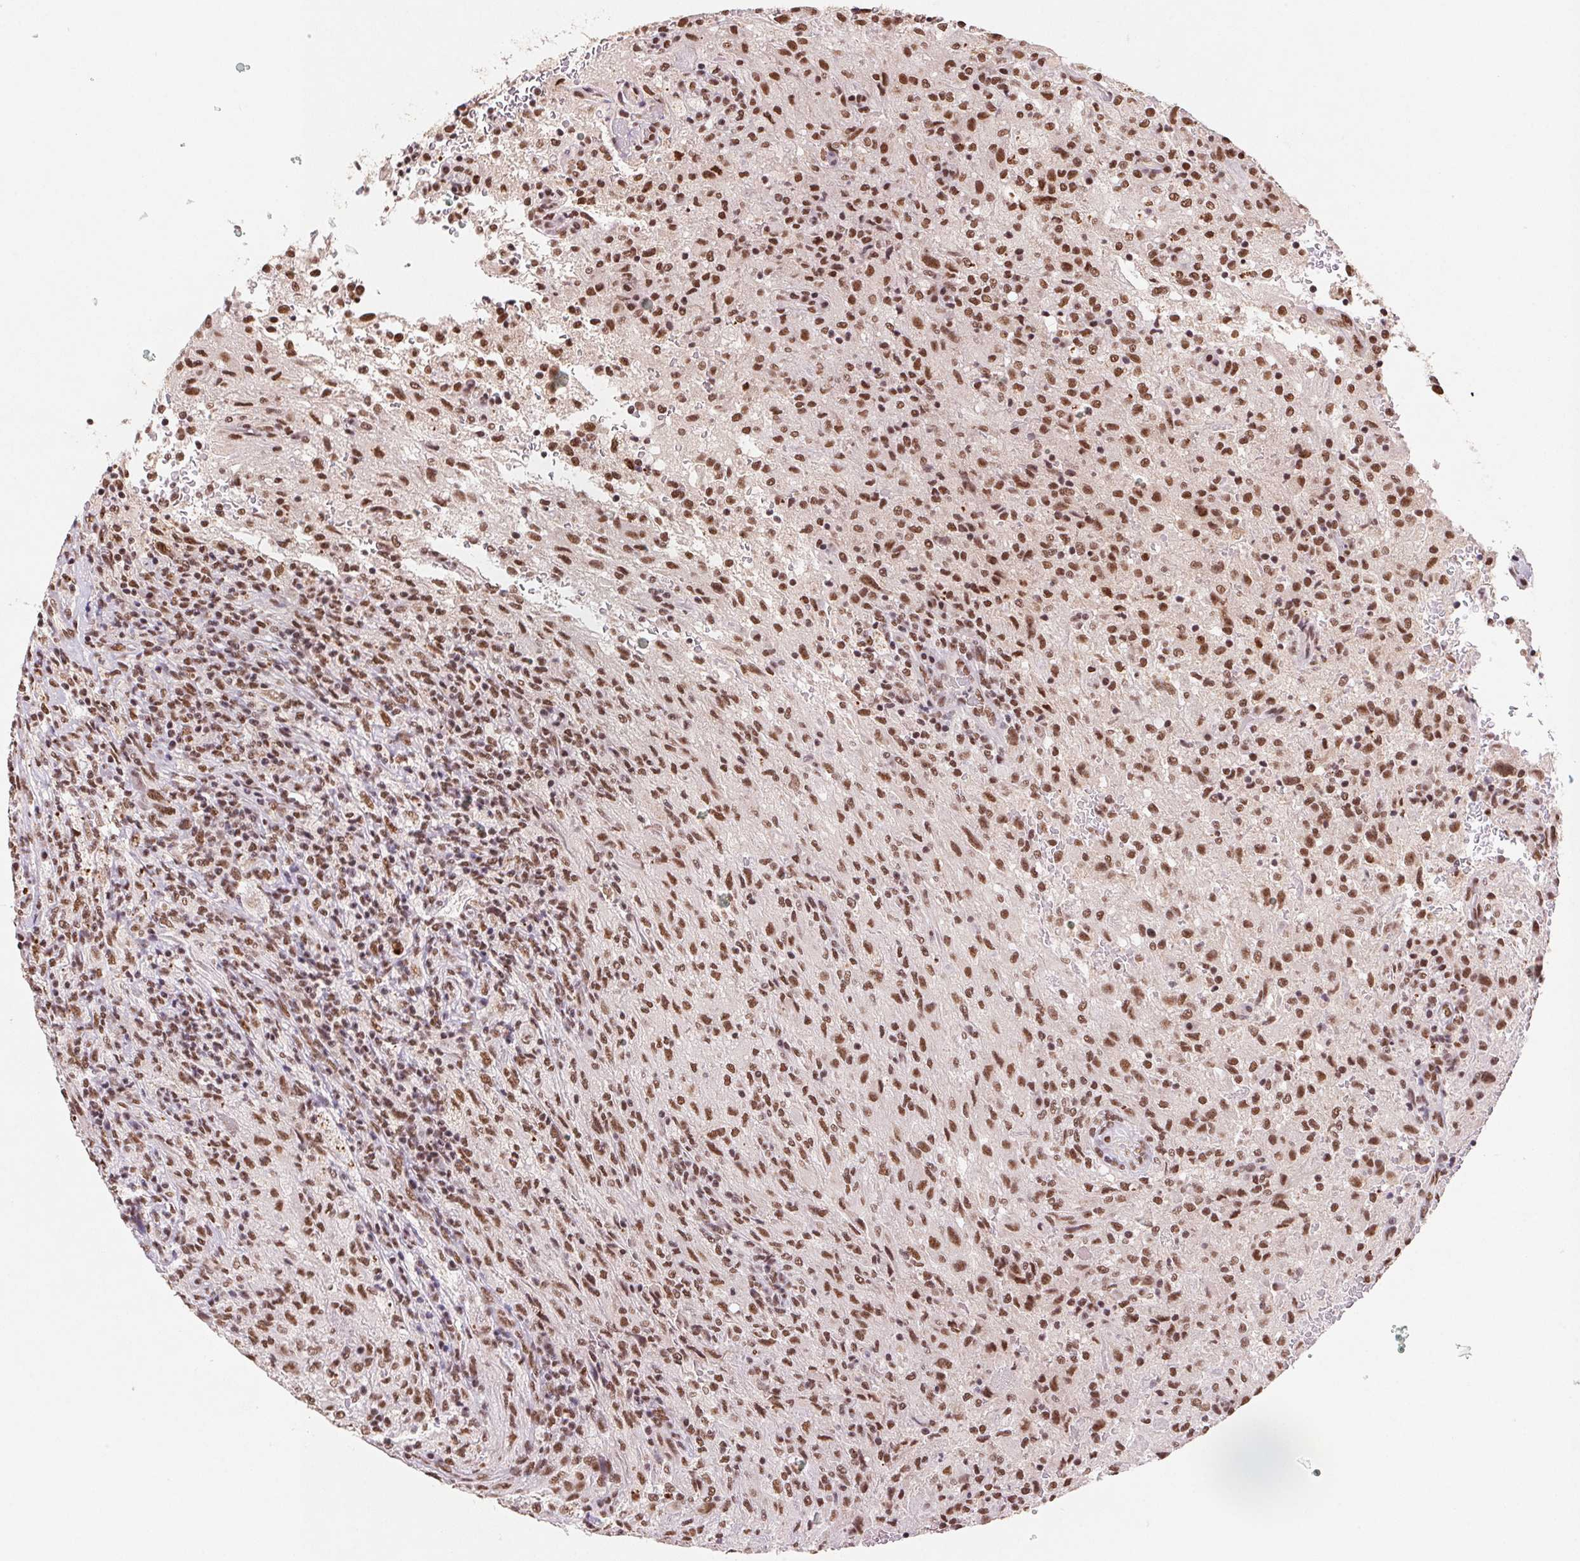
{"staining": {"intensity": "moderate", "quantity": ">75%", "location": "nuclear"}, "tissue": "glioma", "cell_type": "Tumor cells", "image_type": "cancer", "snomed": [{"axis": "morphology", "description": "Glioma, malignant, High grade"}, {"axis": "topography", "description": "Brain"}], "caption": "Immunohistochemistry (IHC) (DAB) staining of human glioma reveals moderate nuclear protein expression in approximately >75% of tumor cells. The protein of interest is stained brown, and the nuclei are stained in blue (DAB (3,3'-diaminobenzidine) IHC with brightfield microscopy, high magnification).", "gene": "SNRPG", "patient": {"sex": "male", "age": 68}}